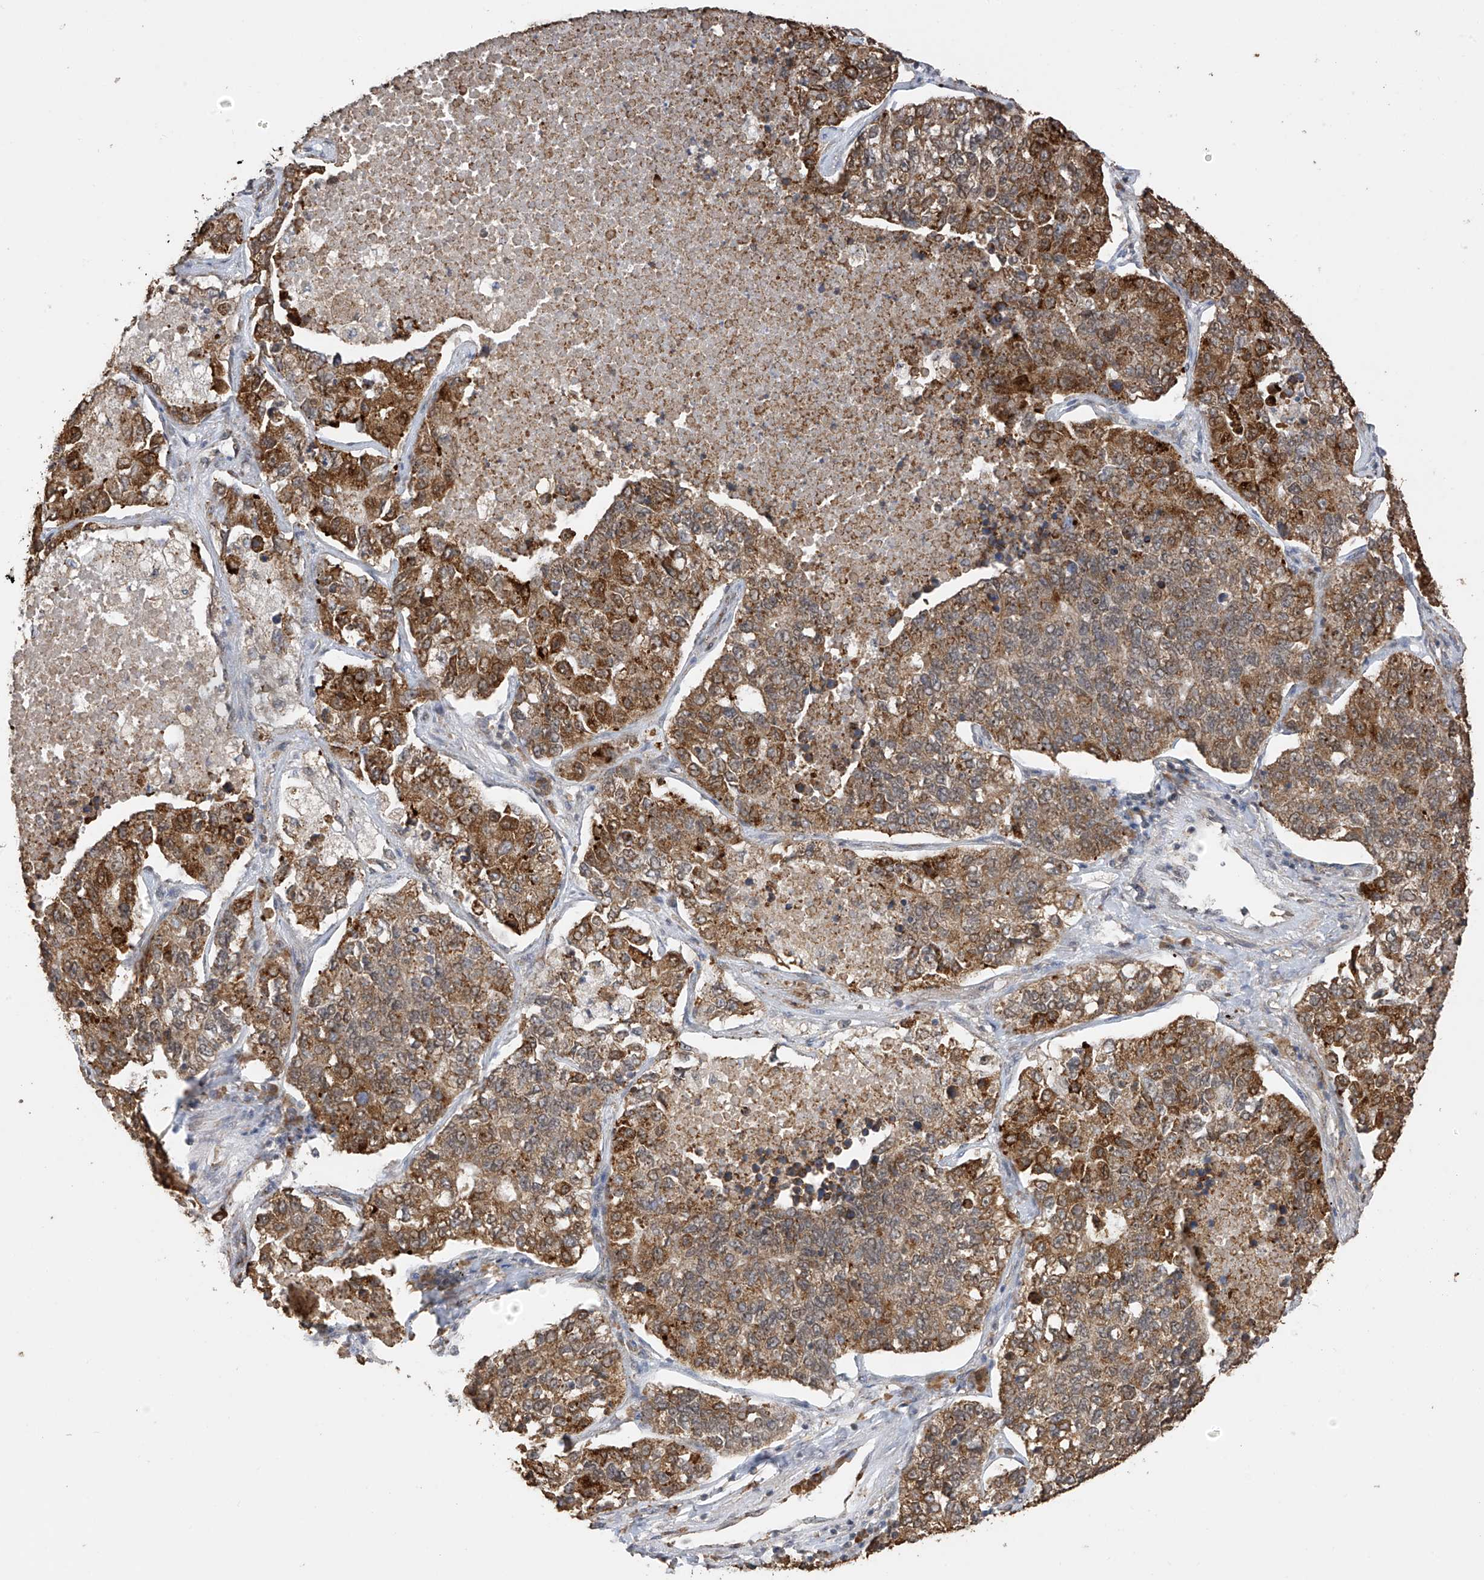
{"staining": {"intensity": "moderate", "quantity": ">75%", "location": "cytoplasmic/membranous,nuclear"}, "tissue": "lung cancer", "cell_type": "Tumor cells", "image_type": "cancer", "snomed": [{"axis": "morphology", "description": "Adenocarcinoma, NOS"}, {"axis": "topography", "description": "Lung"}], "caption": "Approximately >75% of tumor cells in adenocarcinoma (lung) demonstrate moderate cytoplasmic/membranous and nuclear protein staining as visualized by brown immunohistochemical staining.", "gene": "ERLEC1", "patient": {"sex": "male", "age": 49}}